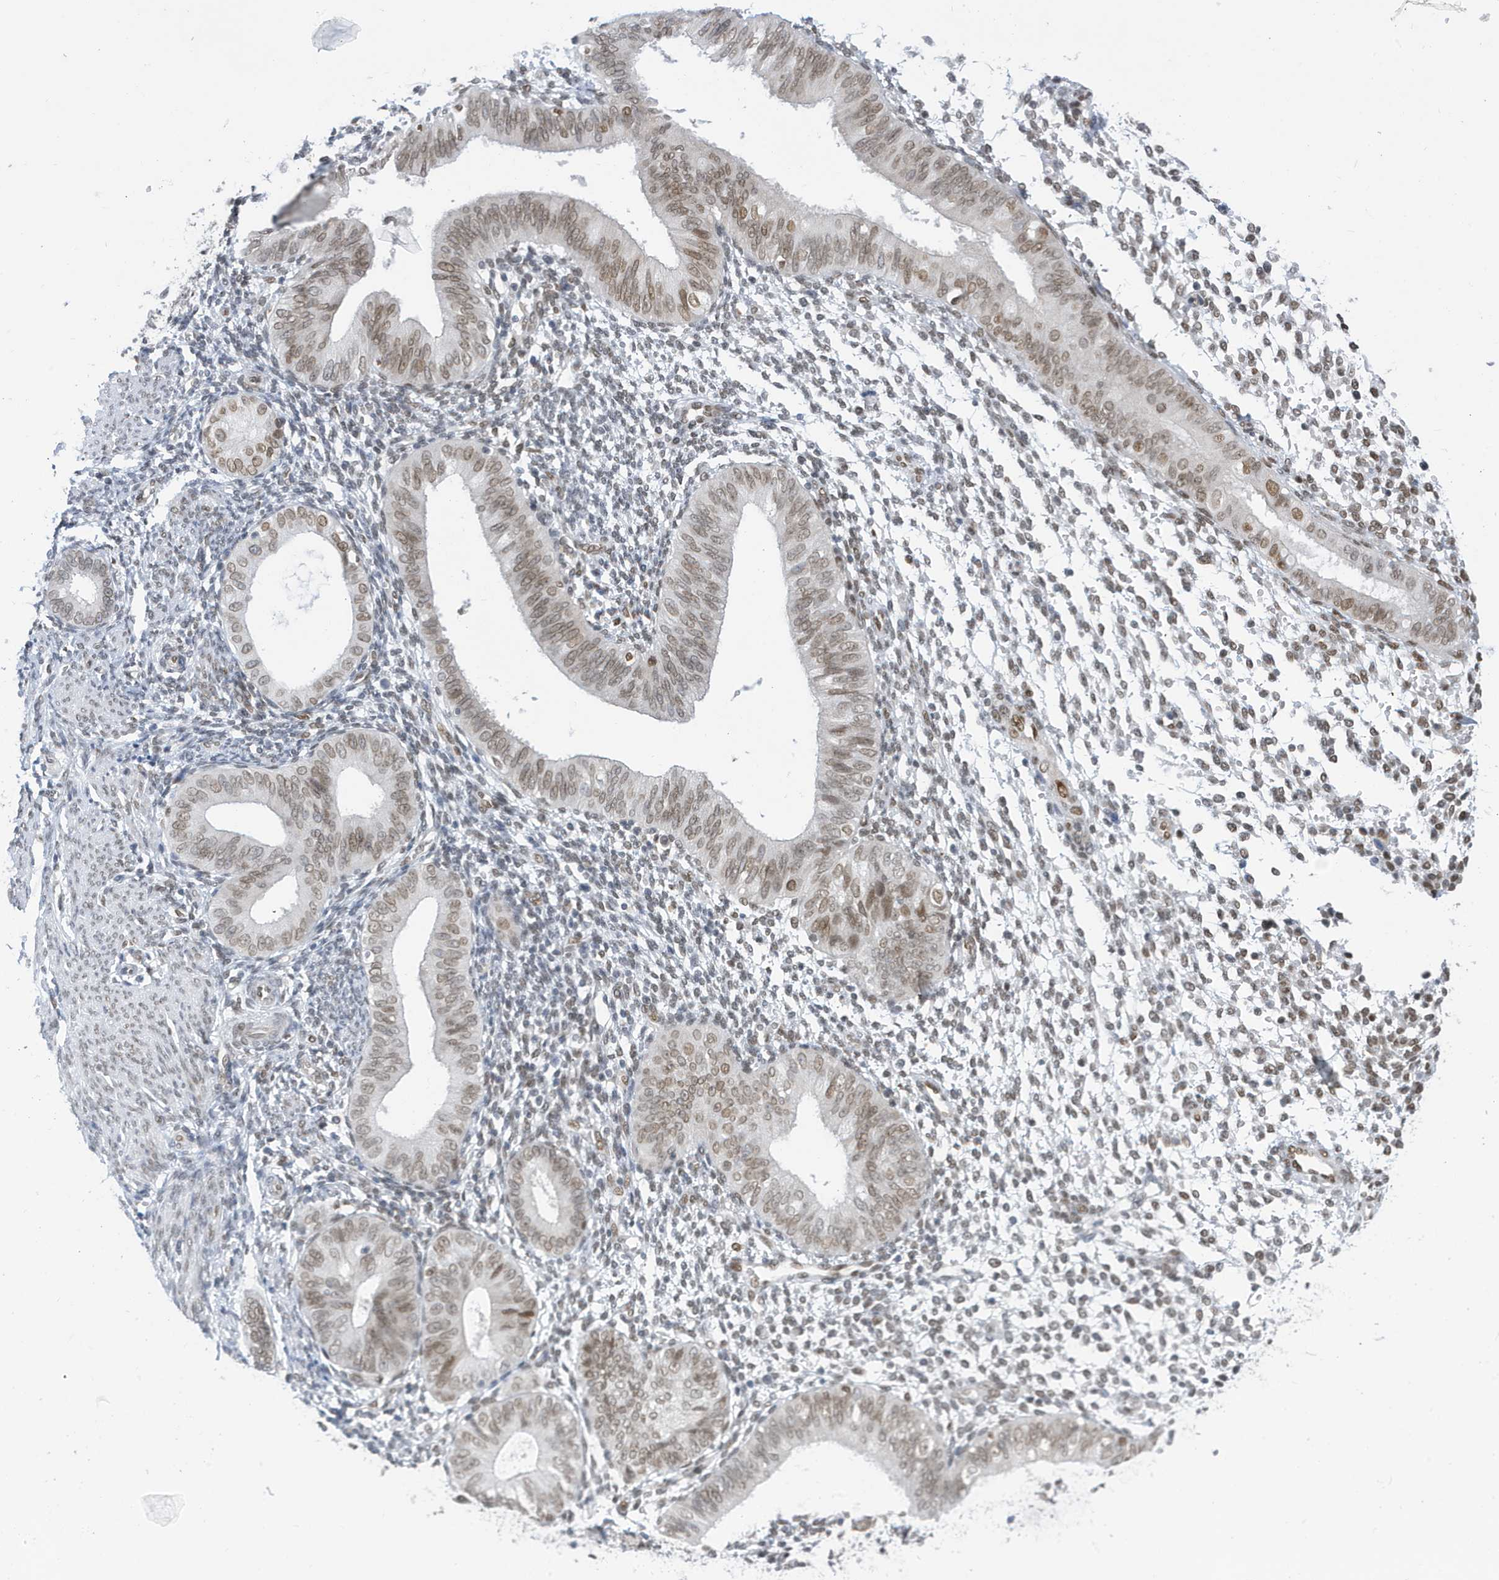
{"staining": {"intensity": "weak", "quantity": "25%-75%", "location": "nuclear"}, "tissue": "endometrium", "cell_type": "Cells in endometrial stroma", "image_type": "normal", "snomed": [{"axis": "morphology", "description": "Normal tissue, NOS"}, {"axis": "topography", "description": "Uterus"}, {"axis": "topography", "description": "Endometrium"}], "caption": "Immunohistochemical staining of benign human endometrium shows 25%-75% levels of weak nuclear protein positivity in about 25%-75% of cells in endometrial stroma.", "gene": "PCYT1A", "patient": {"sex": "female", "age": 48}}